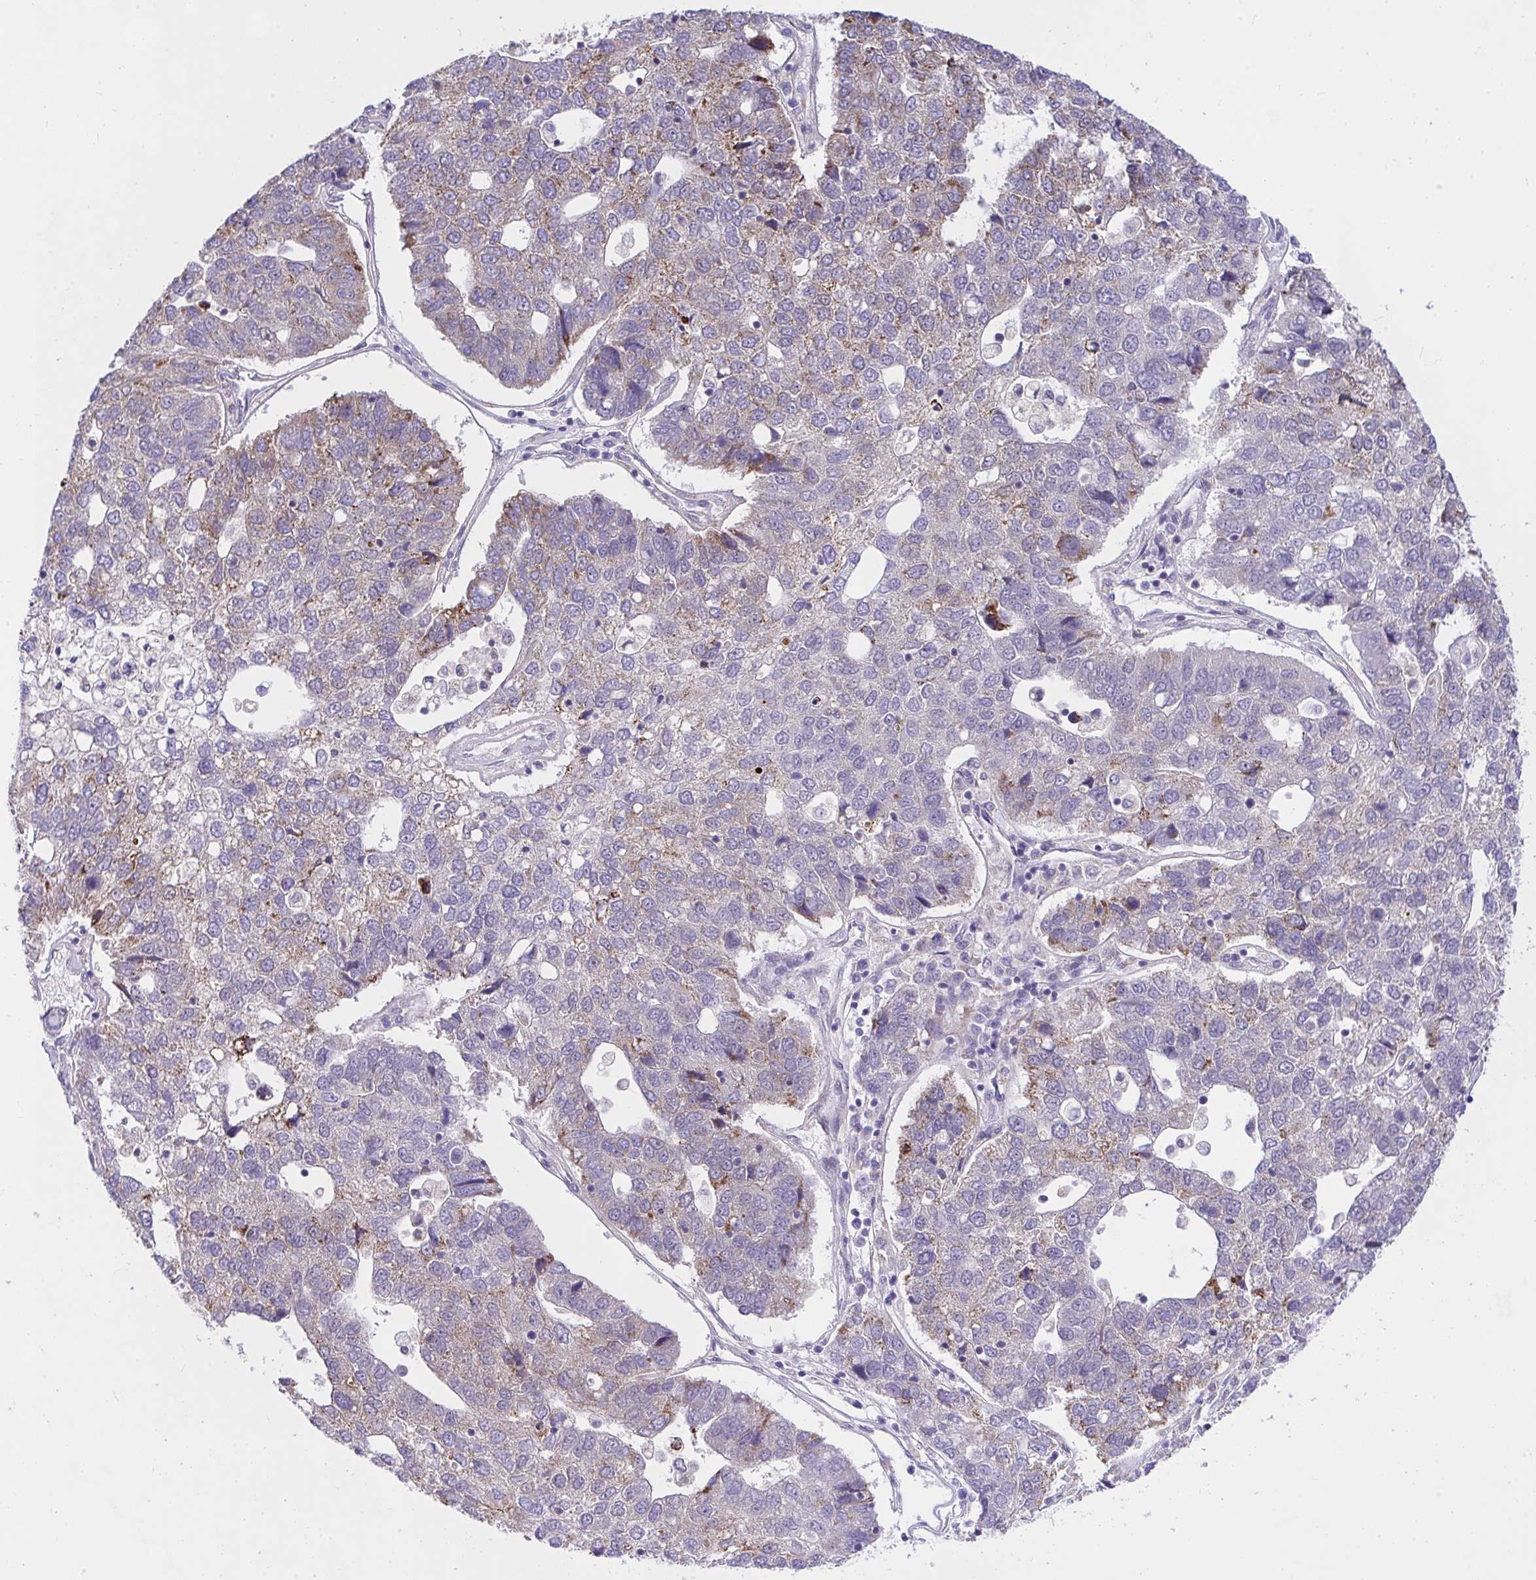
{"staining": {"intensity": "weak", "quantity": "<25%", "location": "cytoplasmic/membranous"}, "tissue": "pancreatic cancer", "cell_type": "Tumor cells", "image_type": "cancer", "snomed": [{"axis": "morphology", "description": "Adenocarcinoma, NOS"}, {"axis": "topography", "description": "Pancreas"}], "caption": "There is no significant staining in tumor cells of pancreatic cancer.", "gene": "CEP63", "patient": {"sex": "female", "age": 61}}